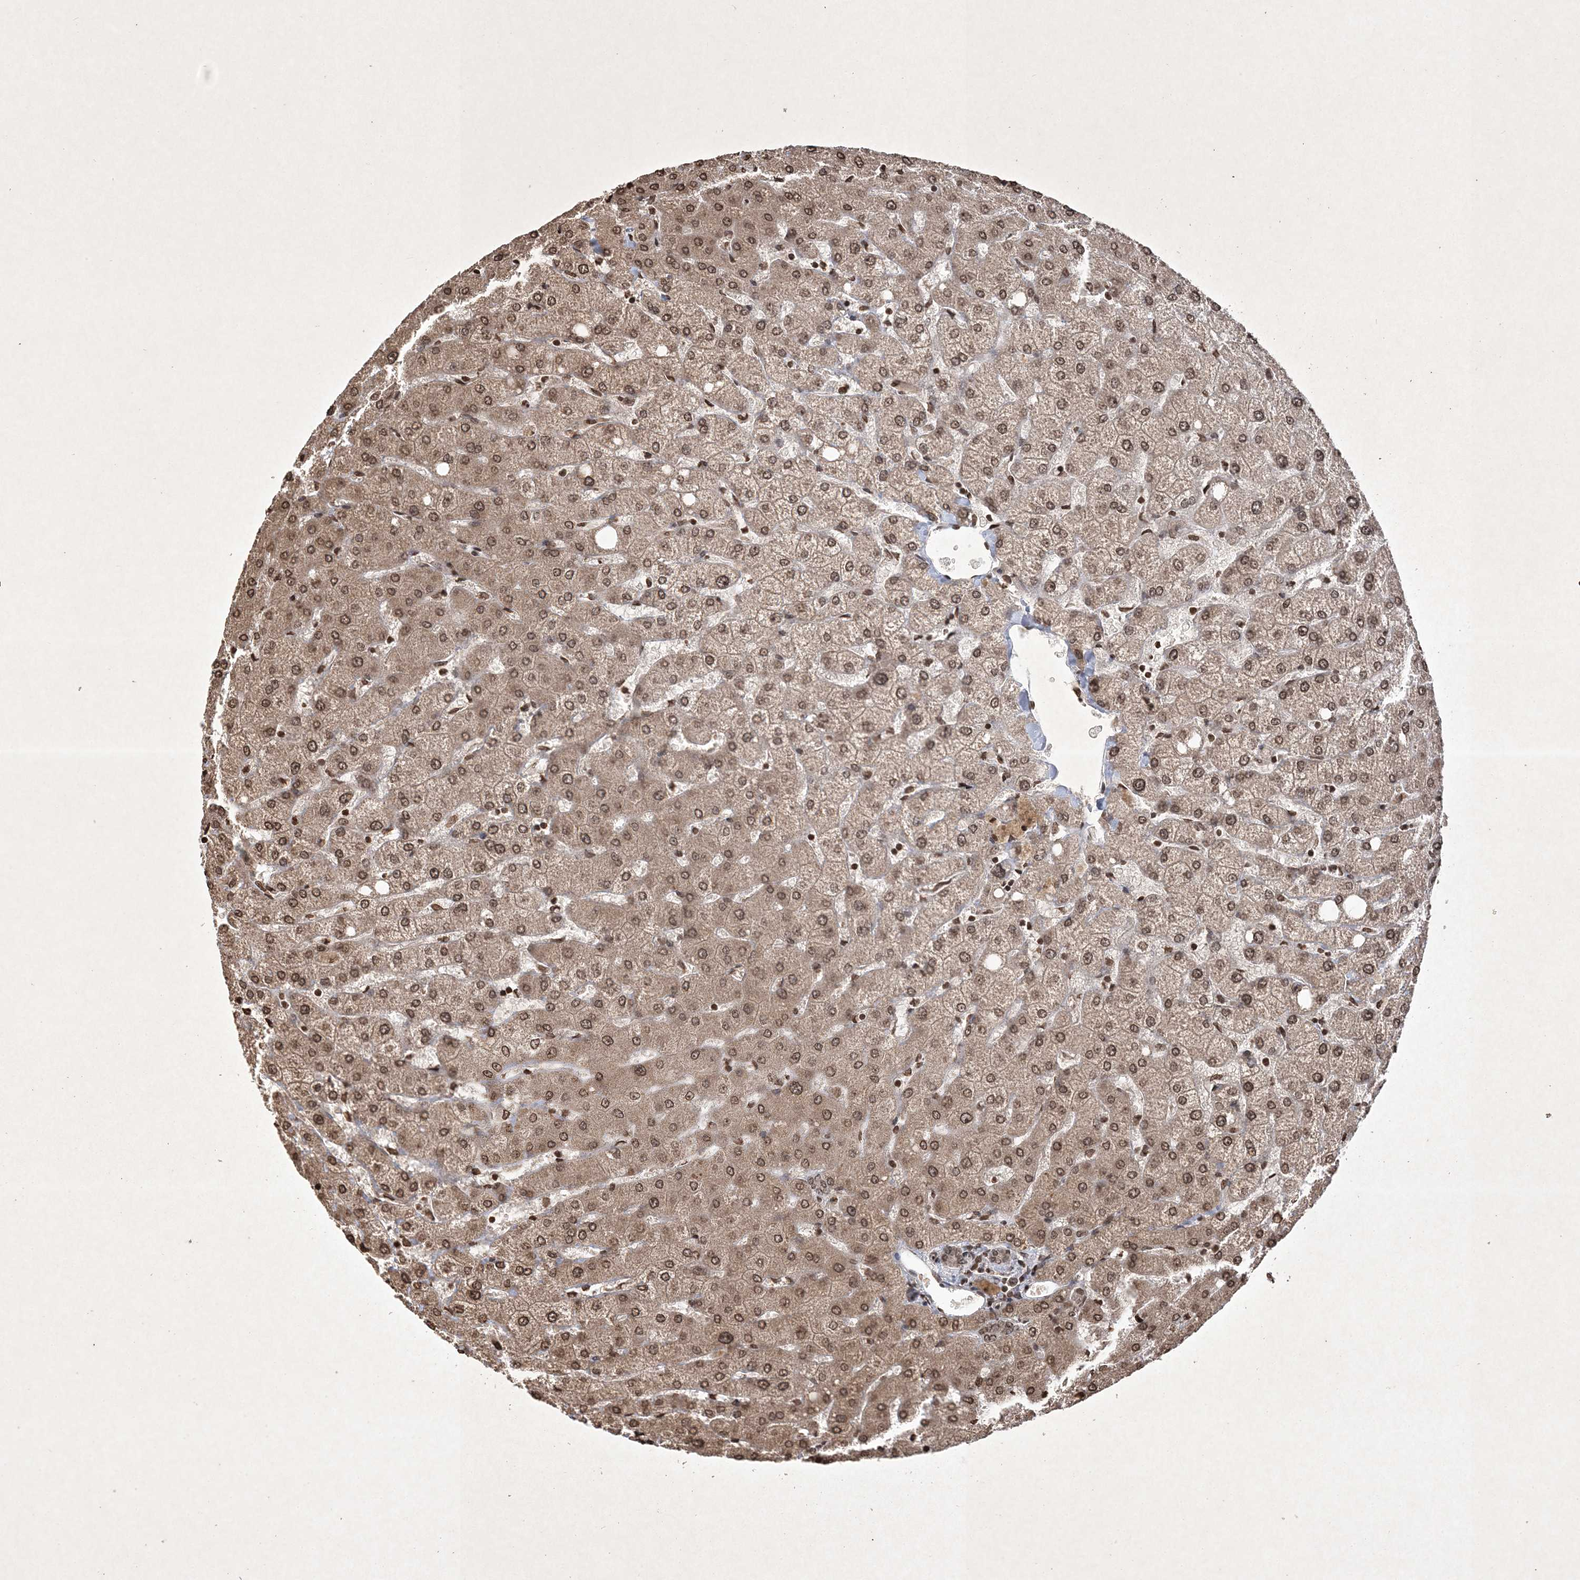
{"staining": {"intensity": "weak", "quantity": ">75%", "location": "nuclear"}, "tissue": "liver", "cell_type": "Cholangiocytes", "image_type": "normal", "snomed": [{"axis": "morphology", "description": "Normal tissue, NOS"}, {"axis": "topography", "description": "Liver"}], "caption": "A micrograph of liver stained for a protein demonstrates weak nuclear brown staining in cholangiocytes.", "gene": "NEDD9", "patient": {"sex": "female", "age": 54}}